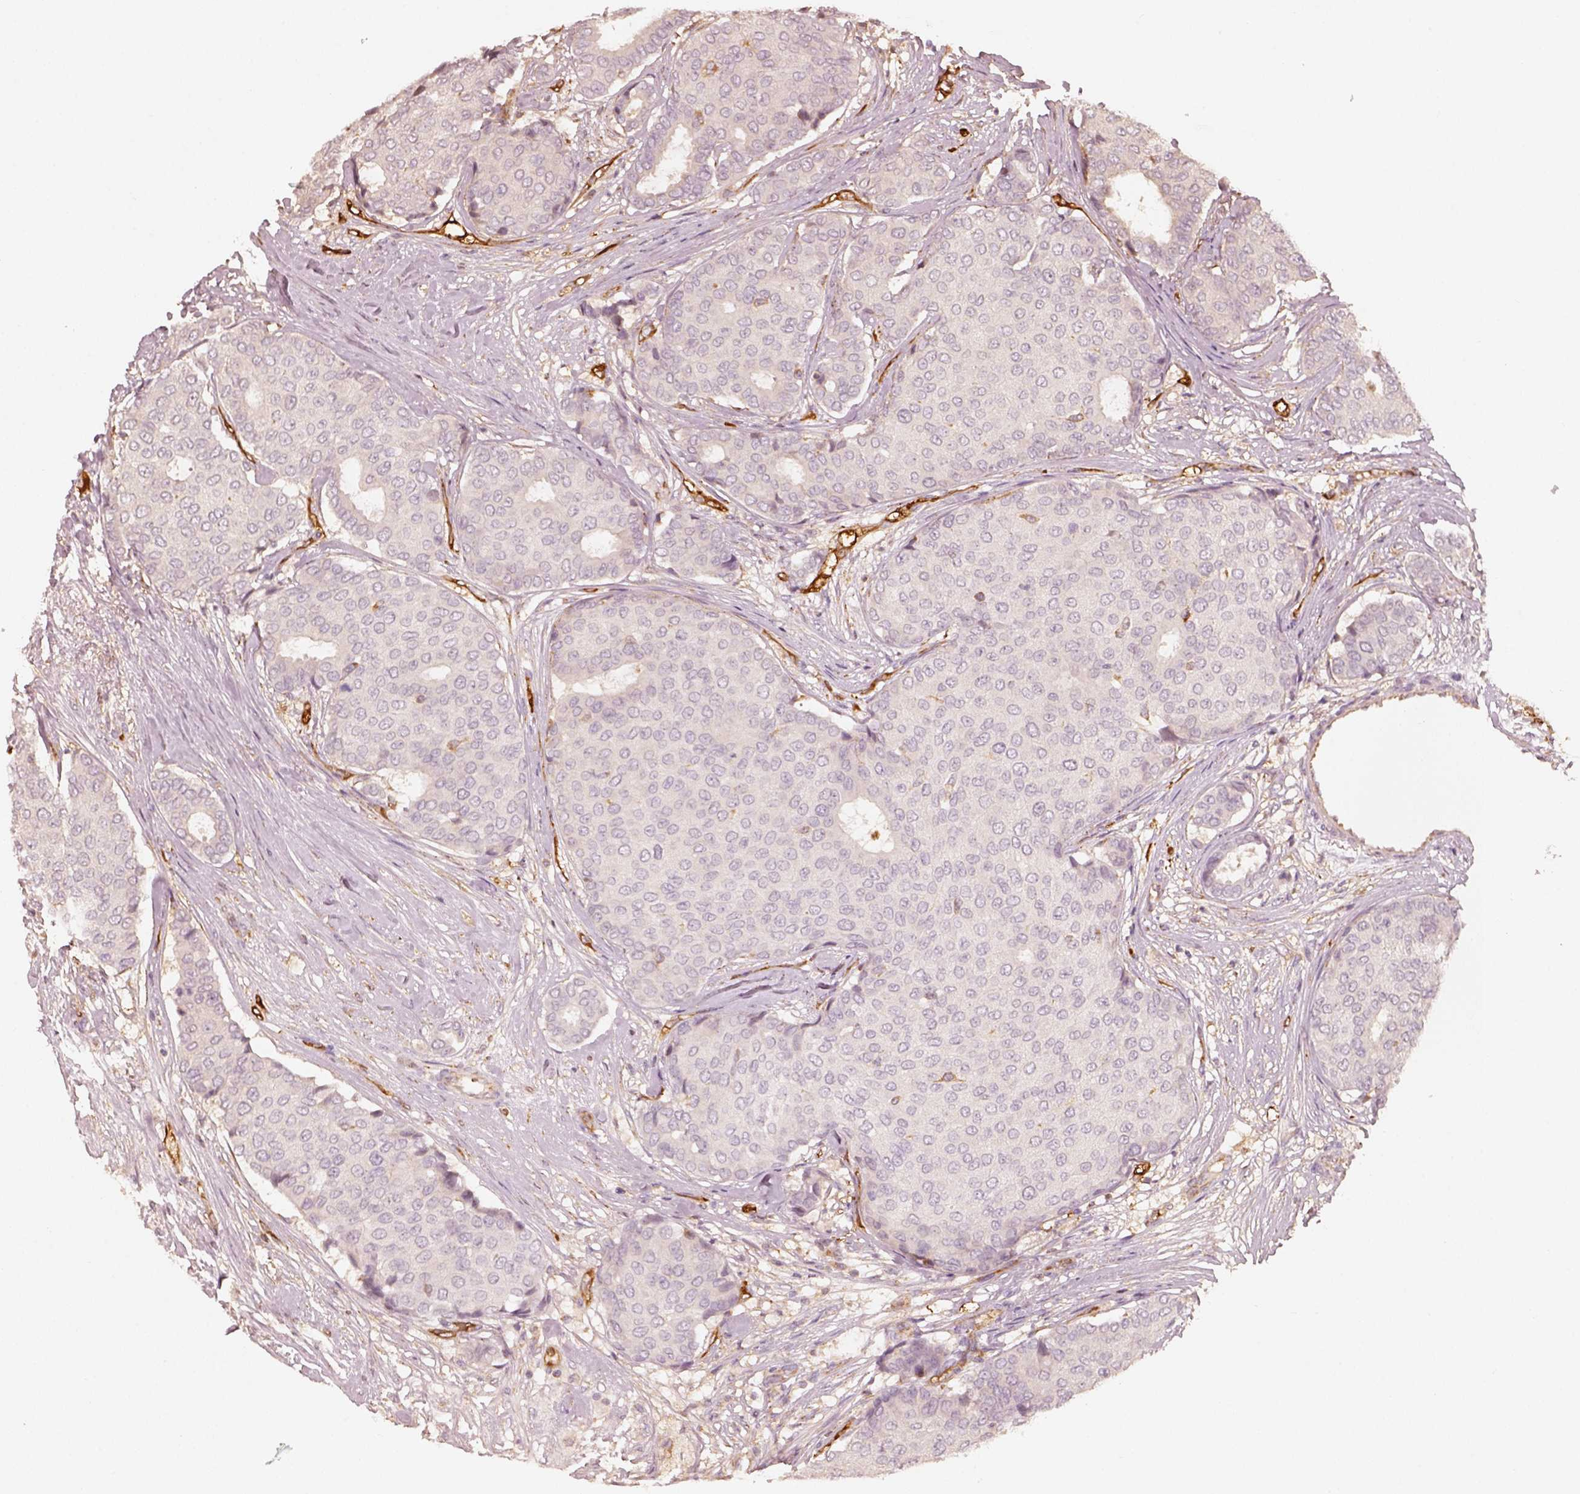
{"staining": {"intensity": "negative", "quantity": "none", "location": "none"}, "tissue": "breast cancer", "cell_type": "Tumor cells", "image_type": "cancer", "snomed": [{"axis": "morphology", "description": "Duct carcinoma"}, {"axis": "topography", "description": "Breast"}], "caption": "Tumor cells show no significant protein staining in breast infiltrating ductal carcinoma.", "gene": "FSCN1", "patient": {"sex": "female", "age": 75}}